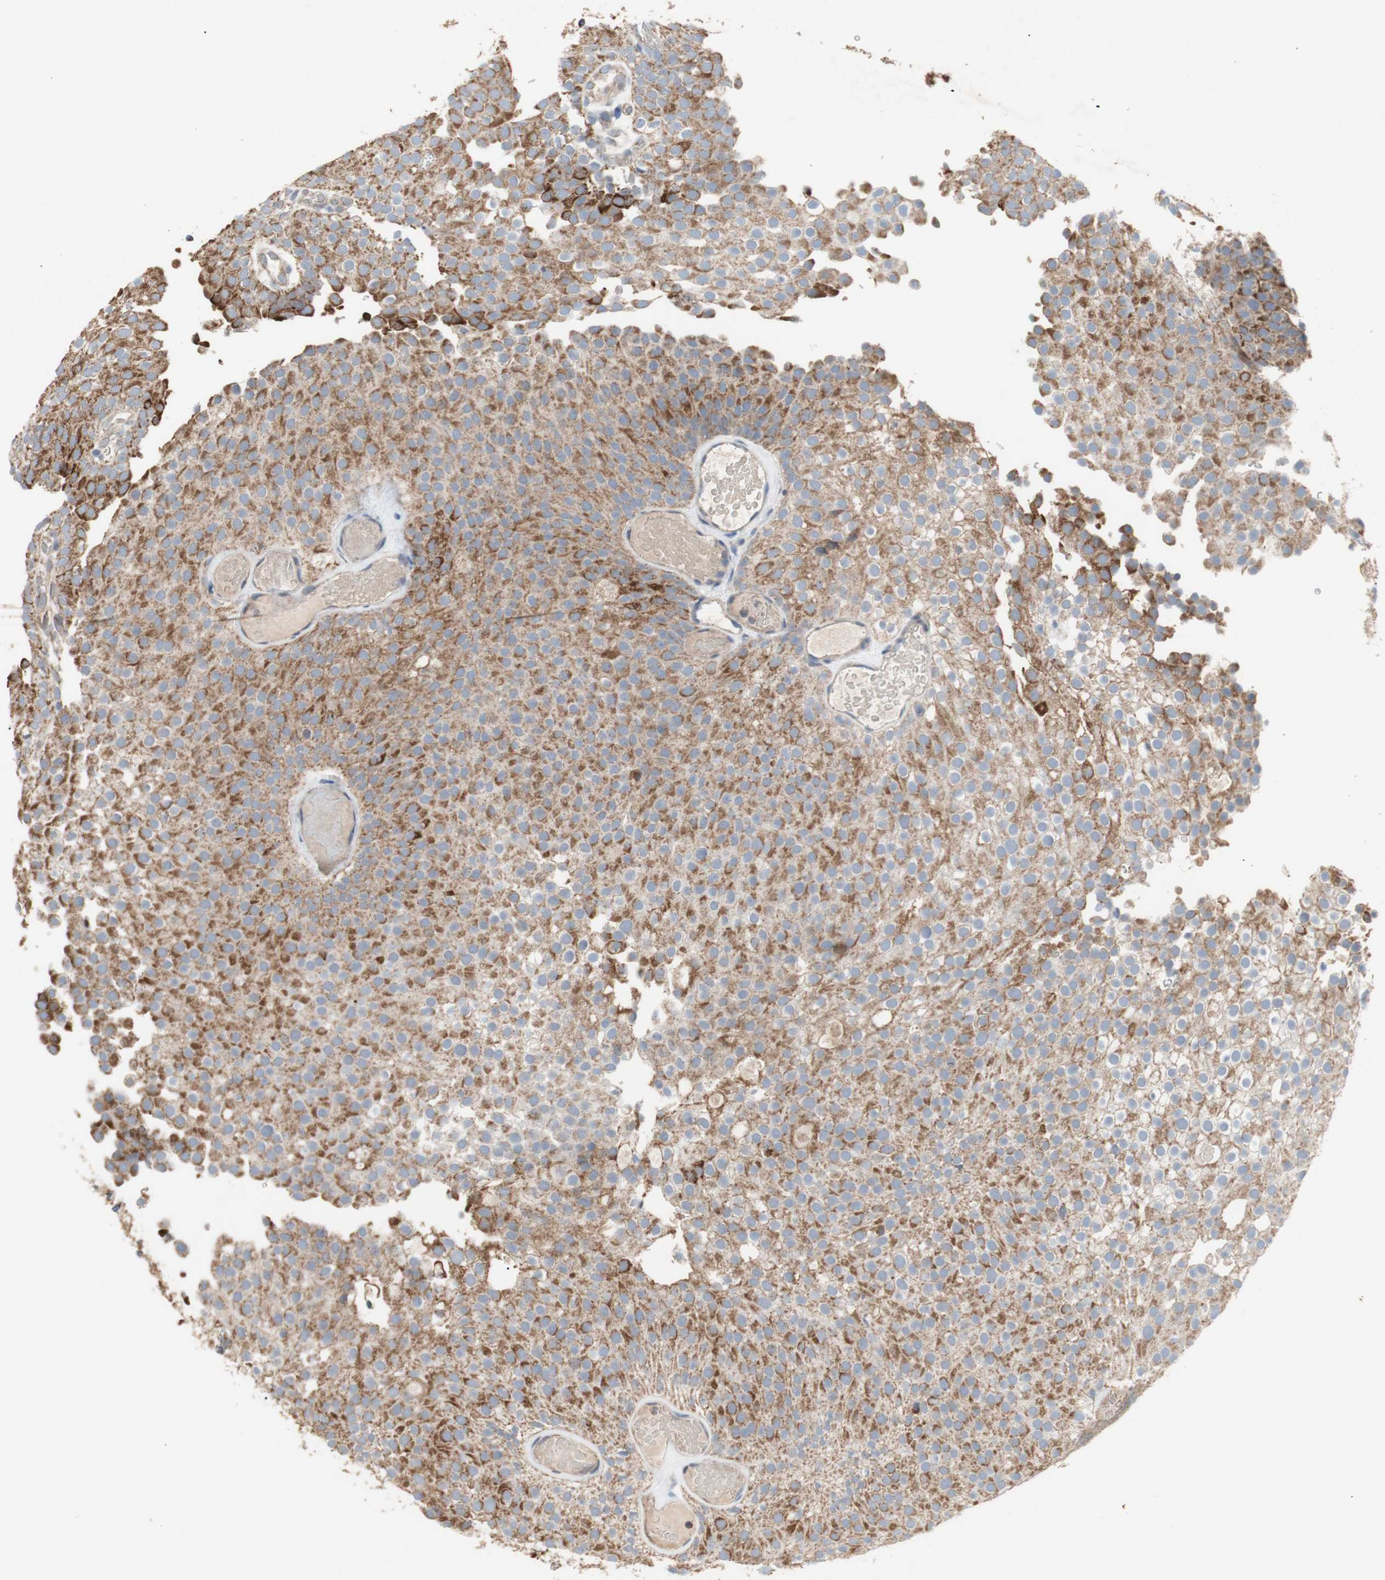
{"staining": {"intensity": "moderate", "quantity": ">75%", "location": "cytoplasmic/membranous"}, "tissue": "urothelial cancer", "cell_type": "Tumor cells", "image_type": "cancer", "snomed": [{"axis": "morphology", "description": "Urothelial carcinoma, Low grade"}, {"axis": "topography", "description": "Urinary bladder"}], "caption": "This image exhibits urothelial carcinoma (low-grade) stained with immunohistochemistry to label a protein in brown. The cytoplasmic/membranous of tumor cells show moderate positivity for the protein. Nuclei are counter-stained blue.", "gene": "PTGIS", "patient": {"sex": "male", "age": 78}}